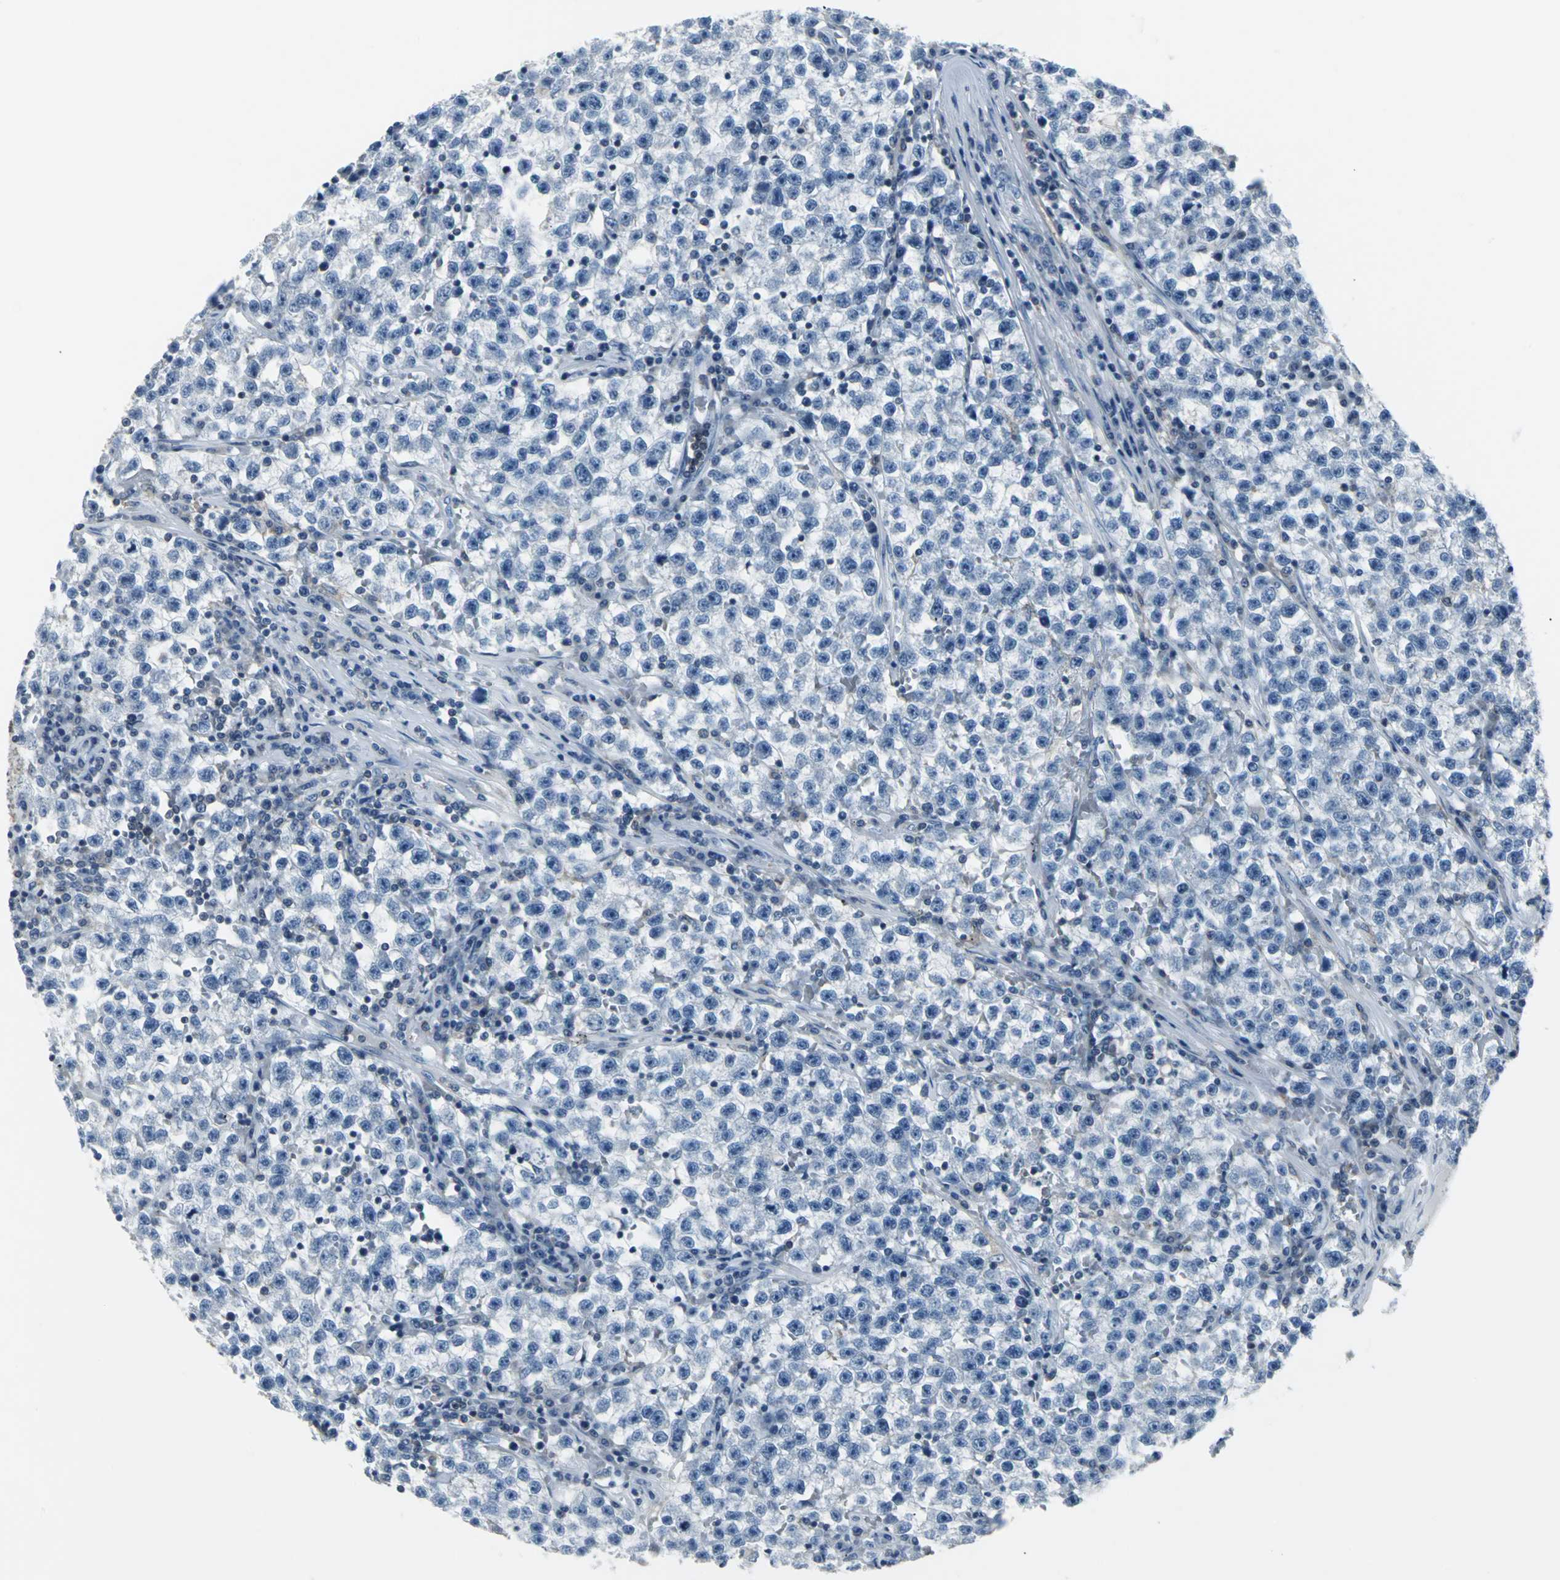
{"staining": {"intensity": "negative", "quantity": "none", "location": "none"}, "tissue": "testis cancer", "cell_type": "Tumor cells", "image_type": "cancer", "snomed": [{"axis": "morphology", "description": "Seminoma, NOS"}, {"axis": "topography", "description": "Testis"}], "caption": "Tumor cells are negative for brown protein staining in seminoma (testis). The staining was performed using DAB (3,3'-diaminobenzidine) to visualize the protein expression in brown, while the nuclei were stained in blue with hematoxylin (Magnification: 20x).", "gene": "IQGAP2", "patient": {"sex": "male", "age": 22}}